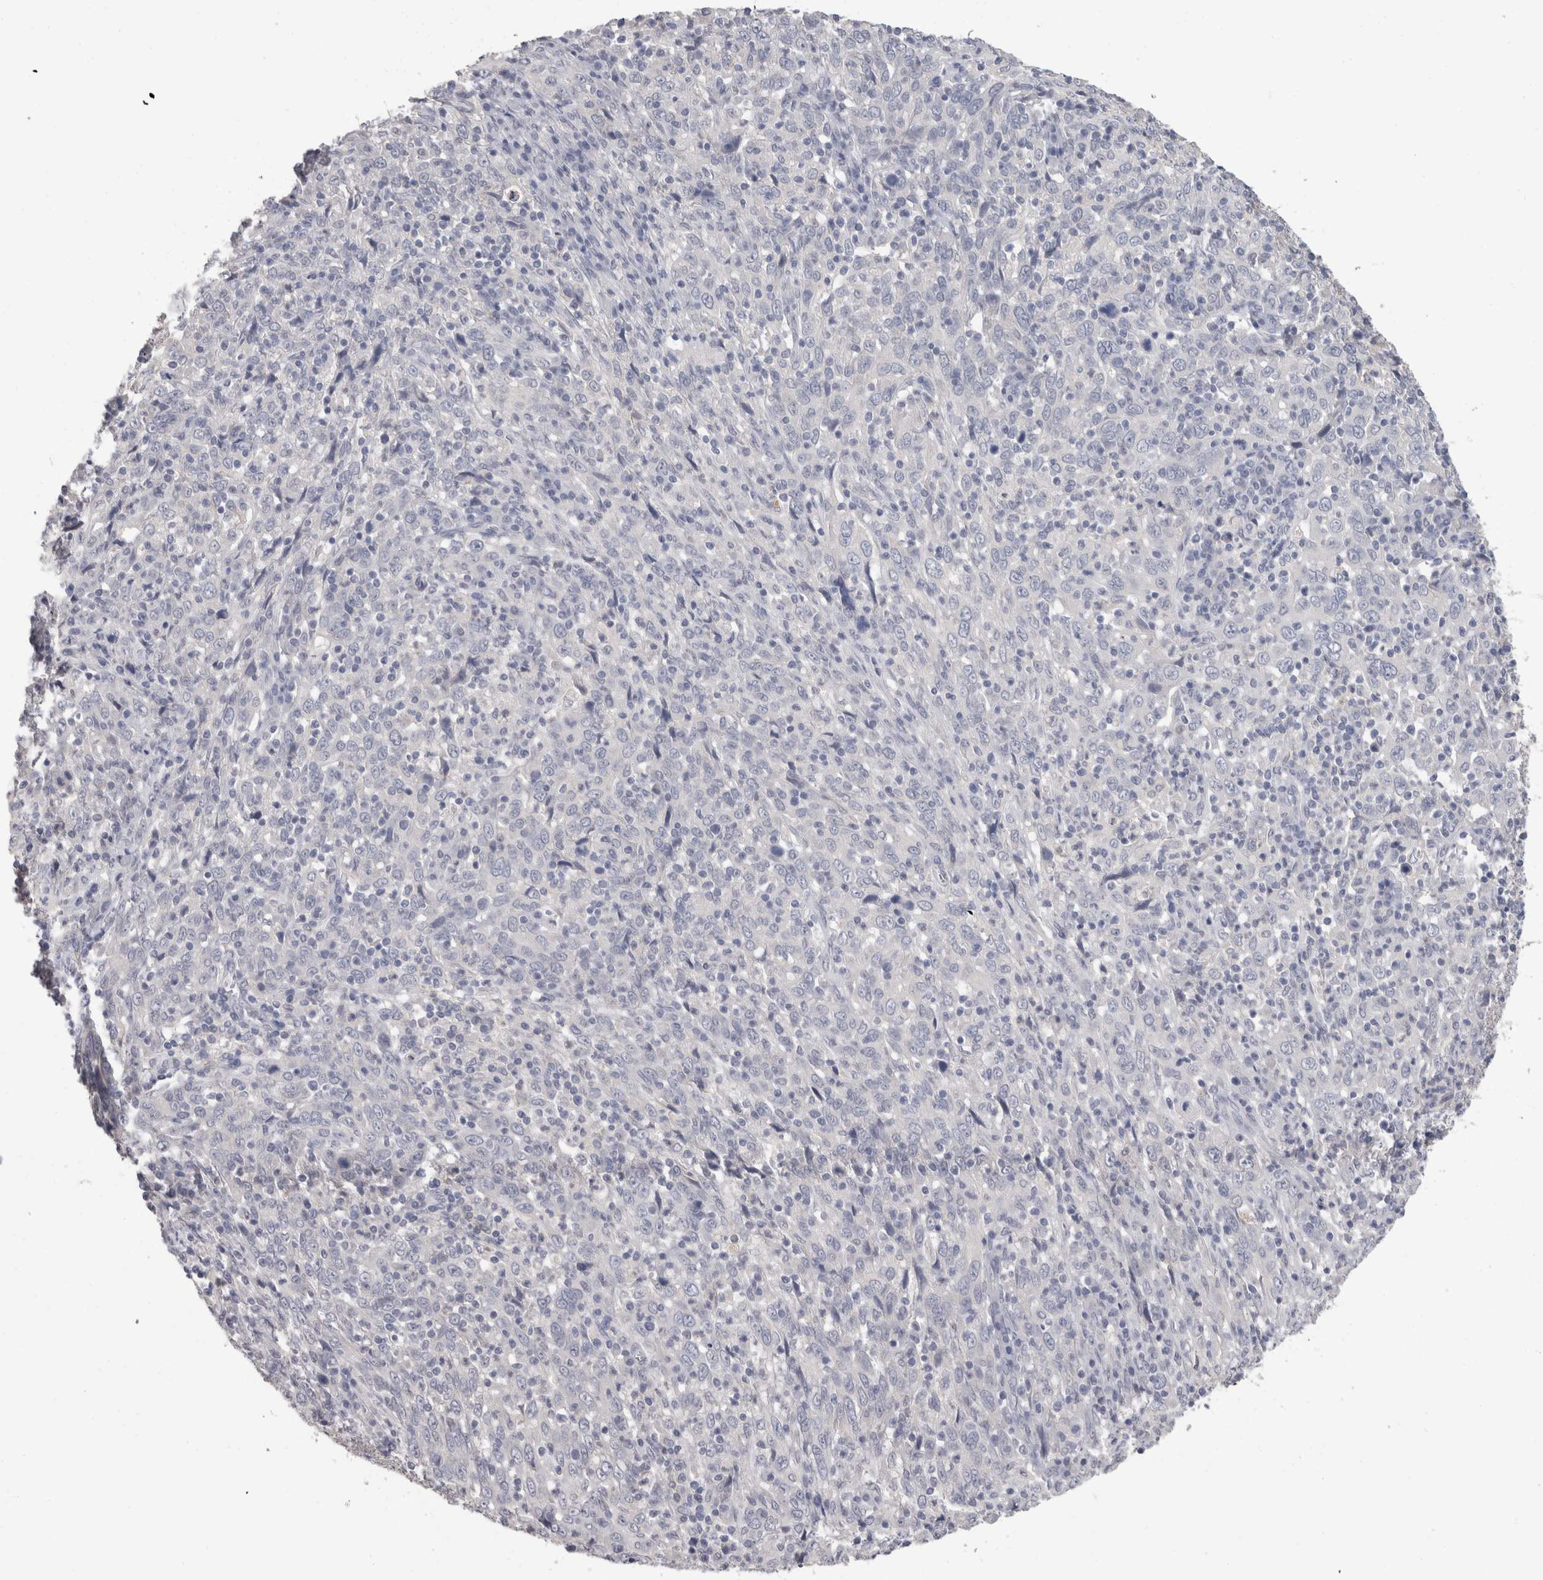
{"staining": {"intensity": "negative", "quantity": "none", "location": "none"}, "tissue": "cervical cancer", "cell_type": "Tumor cells", "image_type": "cancer", "snomed": [{"axis": "morphology", "description": "Squamous cell carcinoma, NOS"}, {"axis": "topography", "description": "Cervix"}], "caption": "An image of human cervical cancer is negative for staining in tumor cells.", "gene": "FHOD3", "patient": {"sex": "female", "age": 46}}